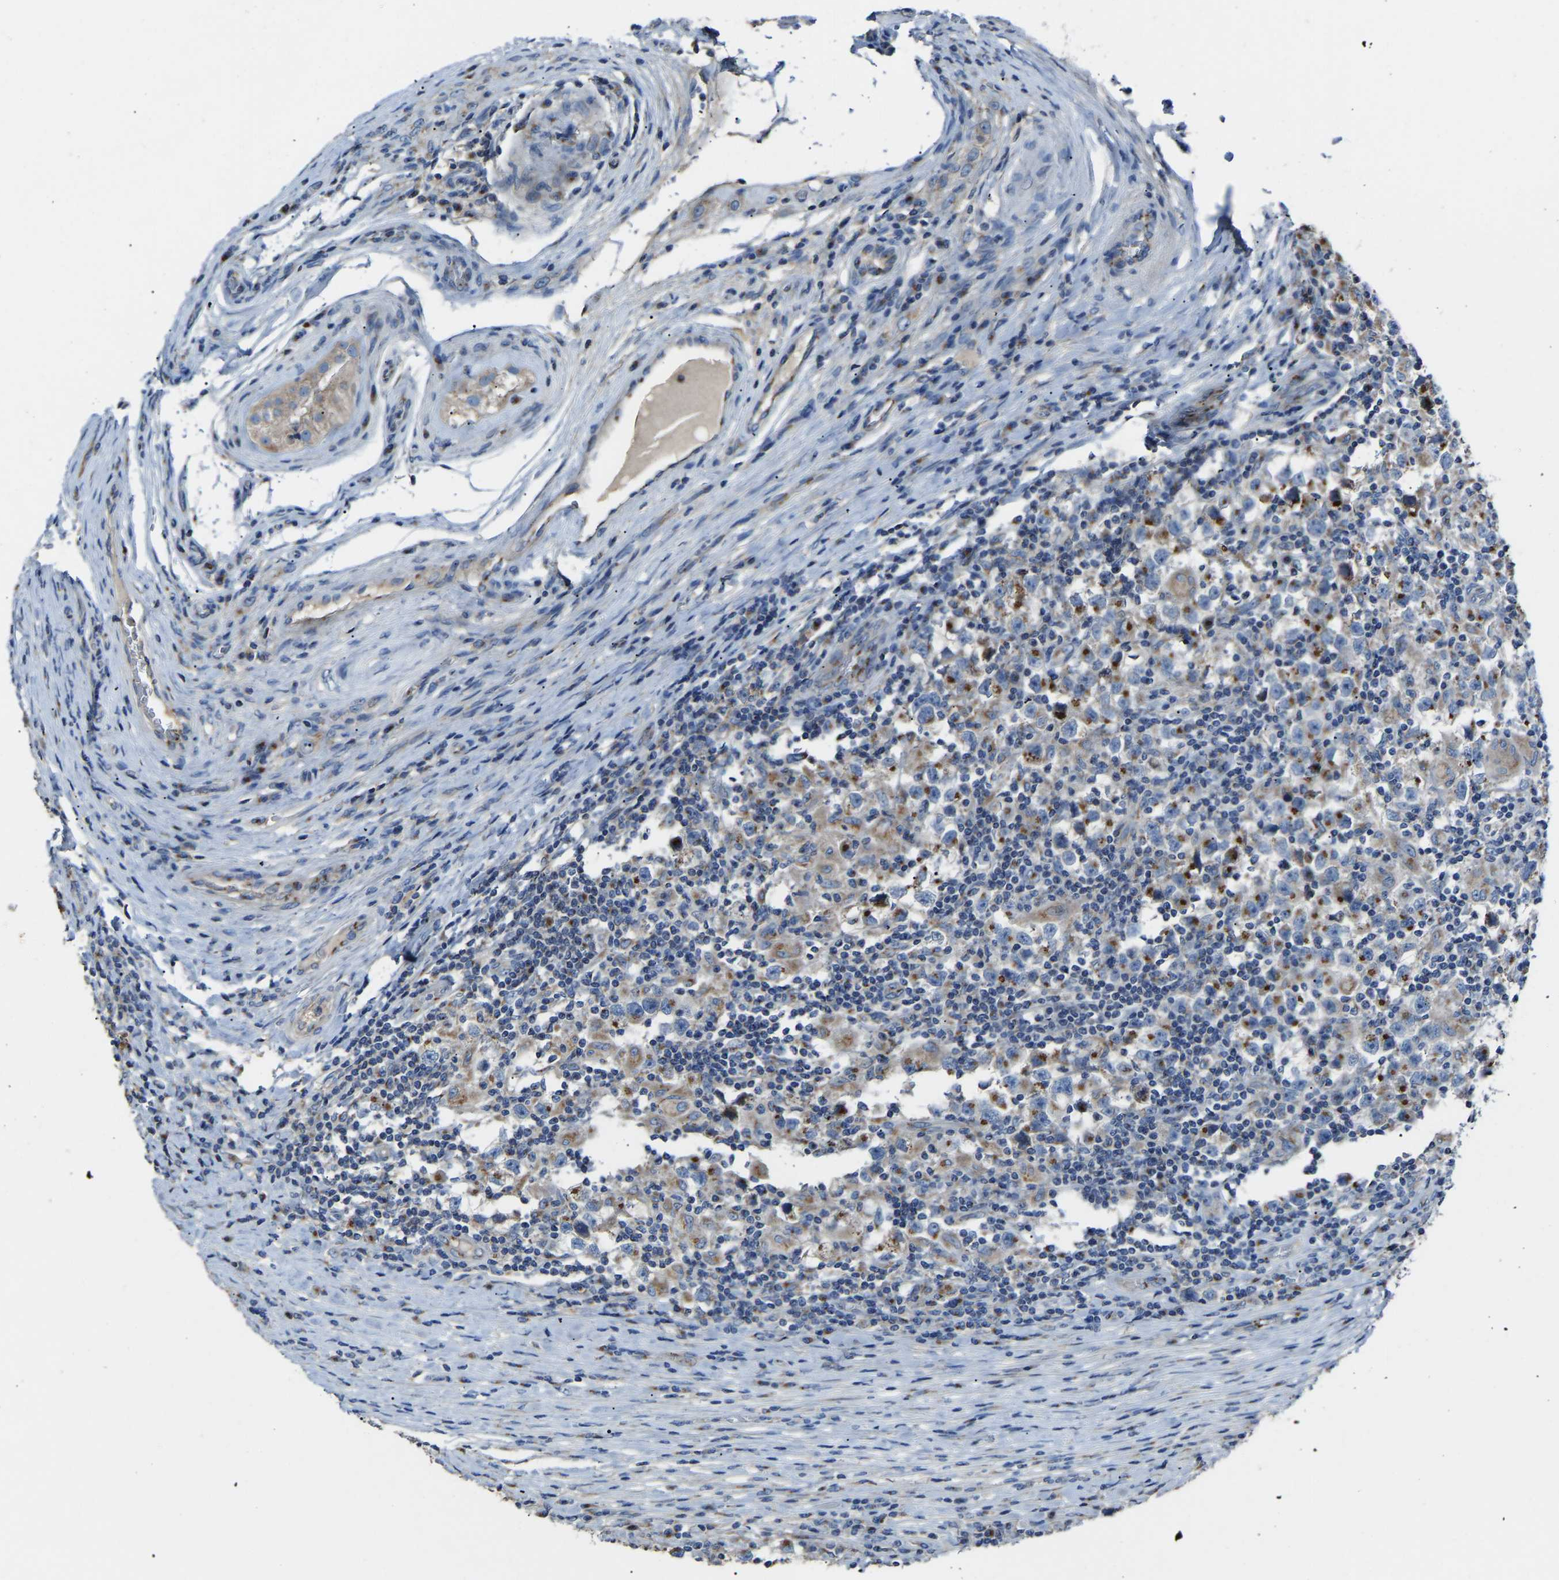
{"staining": {"intensity": "strong", "quantity": "25%-75%", "location": "cytoplasmic/membranous"}, "tissue": "testis cancer", "cell_type": "Tumor cells", "image_type": "cancer", "snomed": [{"axis": "morphology", "description": "Carcinoma, Embryonal, NOS"}, {"axis": "topography", "description": "Testis"}], "caption": "Immunohistochemical staining of human embryonal carcinoma (testis) demonstrates high levels of strong cytoplasmic/membranous protein positivity in approximately 25%-75% of tumor cells.", "gene": "CANT1", "patient": {"sex": "male", "age": 21}}